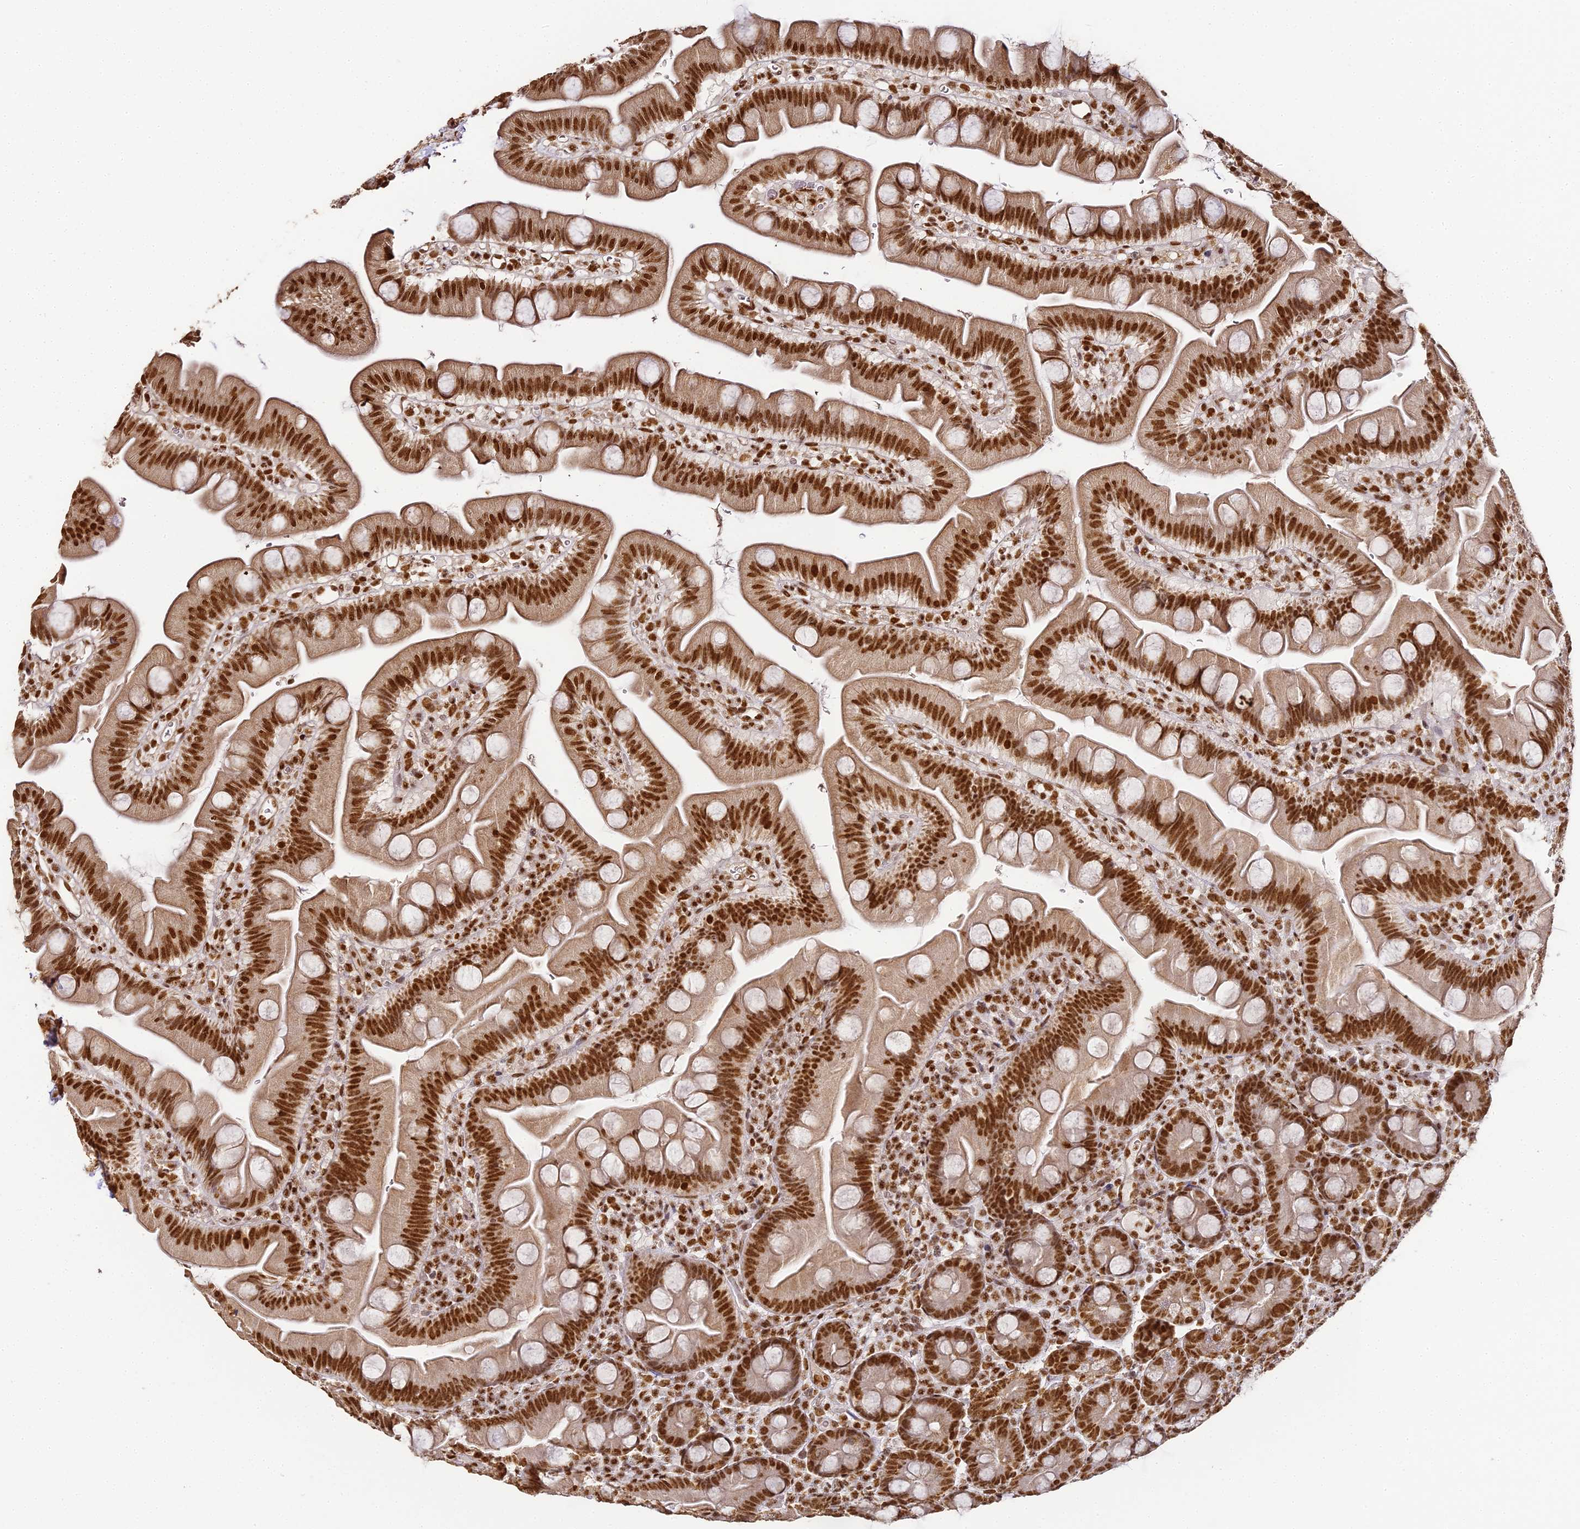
{"staining": {"intensity": "strong", "quantity": ">75%", "location": "cytoplasmic/membranous"}, "tissue": "small intestine", "cell_type": "Glandular cells", "image_type": "normal", "snomed": [{"axis": "morphology", "description": "Normal tissue, NOS"}, {"axis": "topography", "description": "Small intestine"}], "caption": "Glandular cells display high levels of strong cytoplasmic/membranous expression in approximately >75% of cells in benign small intestine. (DAB (3,3'-diaminobenzidine) = brown stain, brightfield microscopy at high magnification).", "gene": "HNRNPA1", "patient": {"sex": "female", "age": 68}}